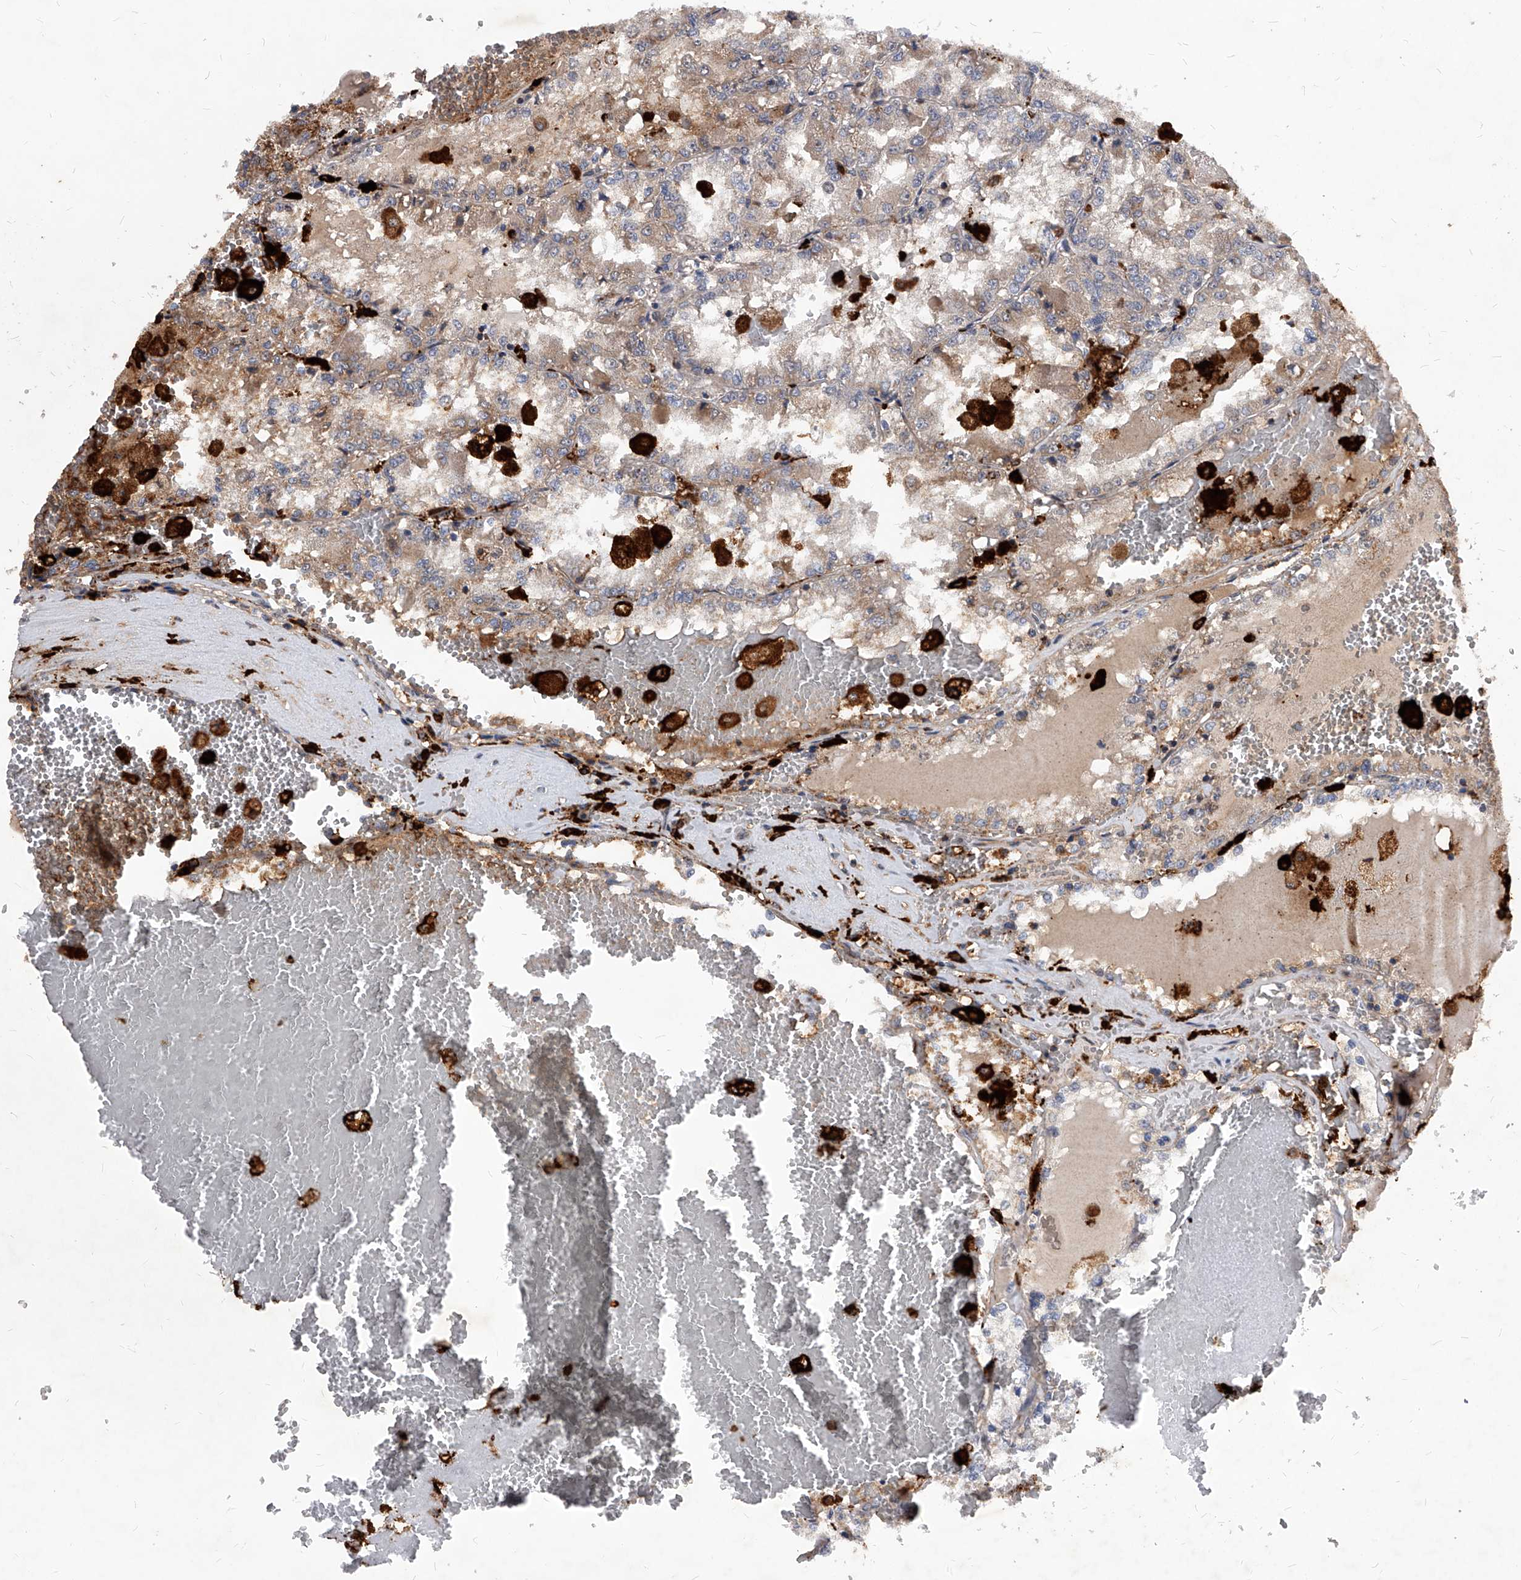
{"staining": {"intensity": "weak", "quantity": ">75%", "location": "cytoplasmic/membranous"}, "tissue": "renal cancer", "cell_type": "Tumor cells", "image_type": "cancer", "snomed": [{"axis": "morphology", "description": "Adenocarcinoma, NOS"}, {"axis": "topography", "description": "Kidney"}], "caption": "Adenocarcinoma (renal) tissue displays weak cytoplasmic/membranous staining in approximately >75% of tumor cells", "gene": "SOBP", "patient": {"sex": "female", "age": 56}}